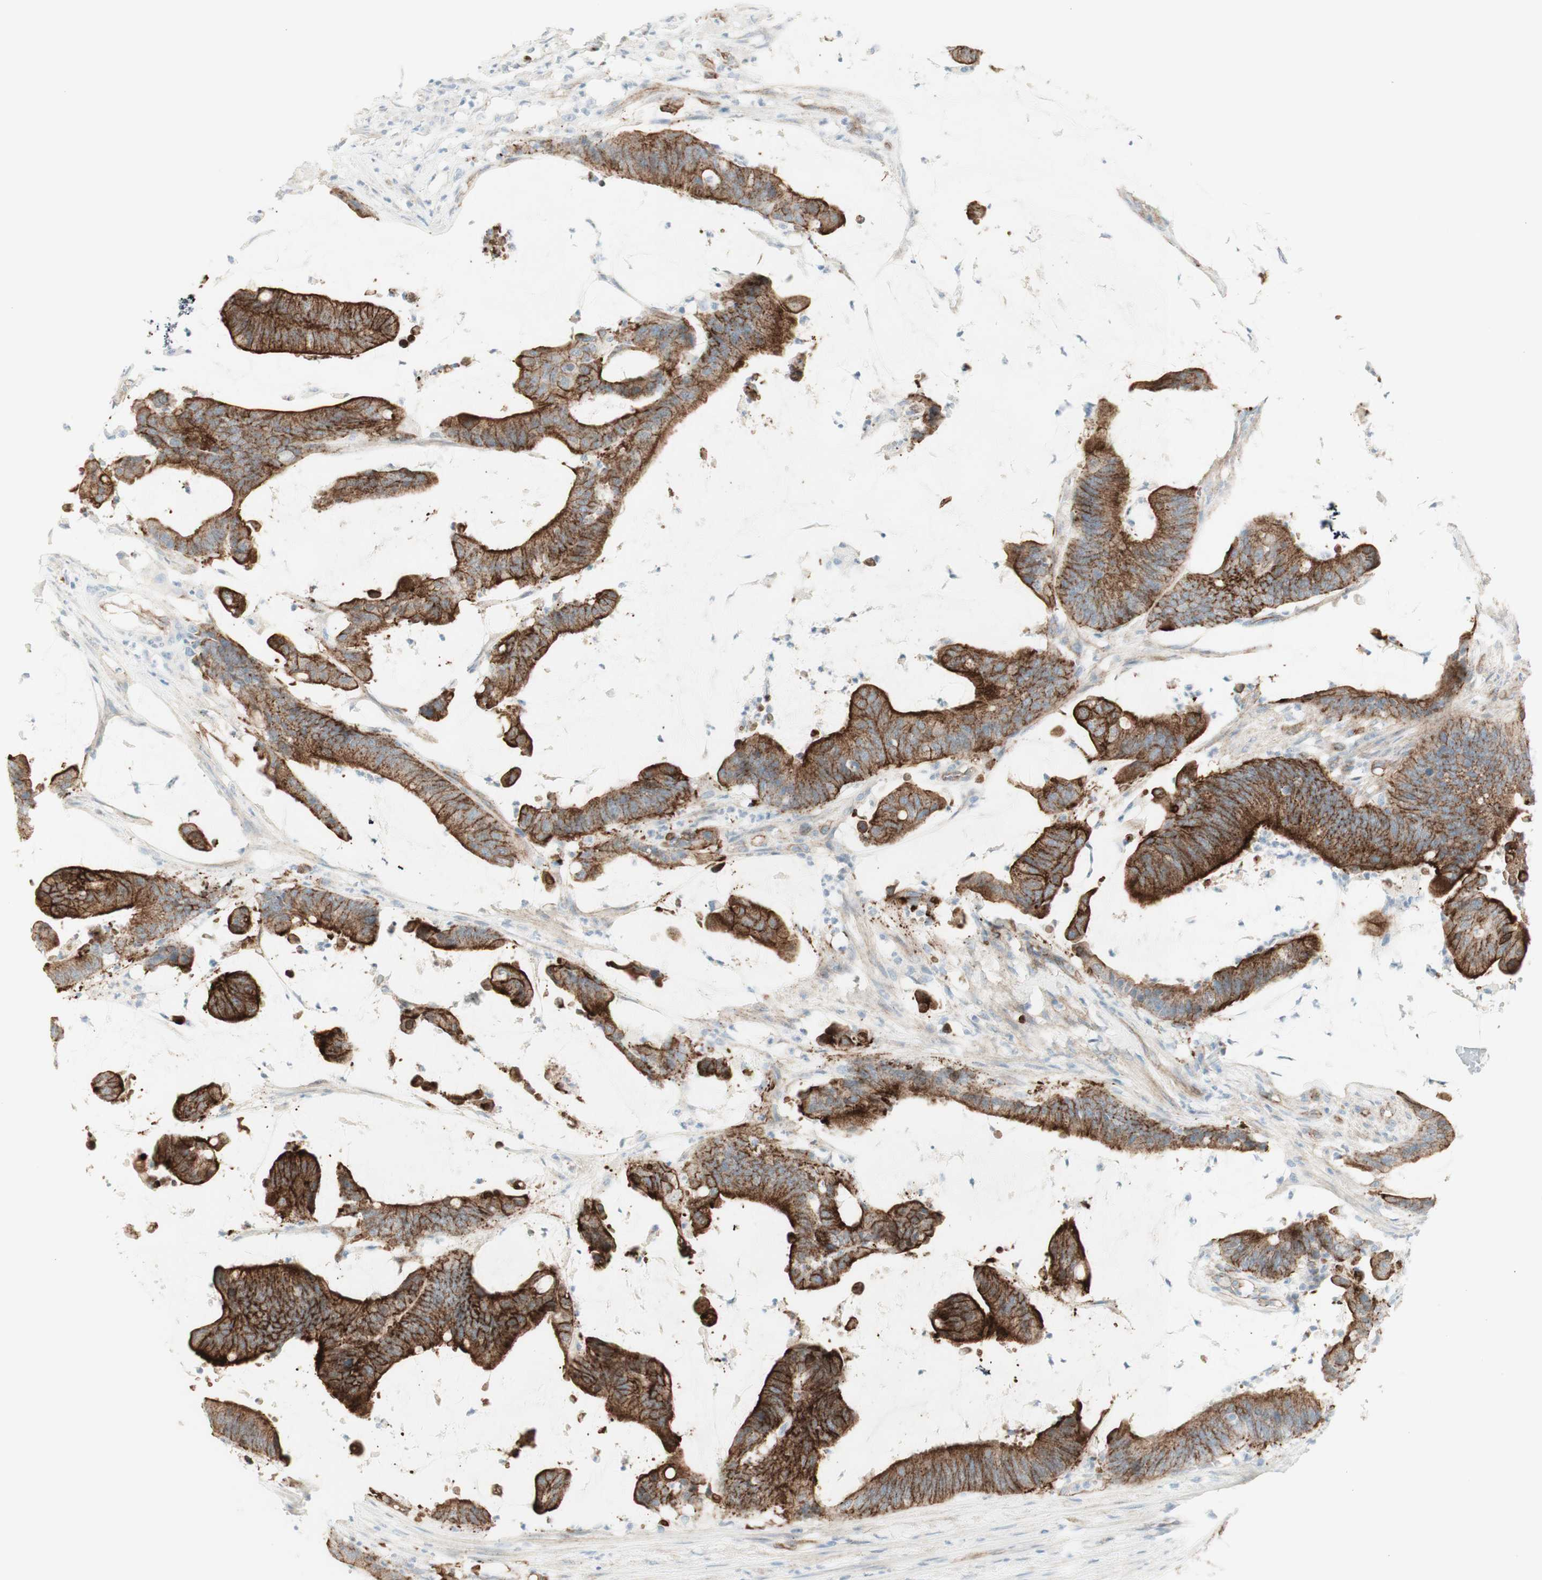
{"staining": {"intensity": "strong", "quantity": ">75%", "location": "cytoplasmic/membranous"}, "tissue": "colorectal cancer", "cell_type": "Tumor cells", "image_type": "cancer", "snomed": [{"axis": "morphology", "description": "Adenocarcinoma, NOS"}, {"axis": "topography", "description": "Rectum"}], "caption": "This photomicrograph shows colorectal cancer (adenocarcinoma) stained with immunohistochemistry (IHC) to label a protein in brown. The cytoplasmic/membranous of tumor cells show strong positivity for the protein. Nuclei are counter-stained blue.", "gene": "MYO6", "patient": {"sex": "female", "age": 66}}